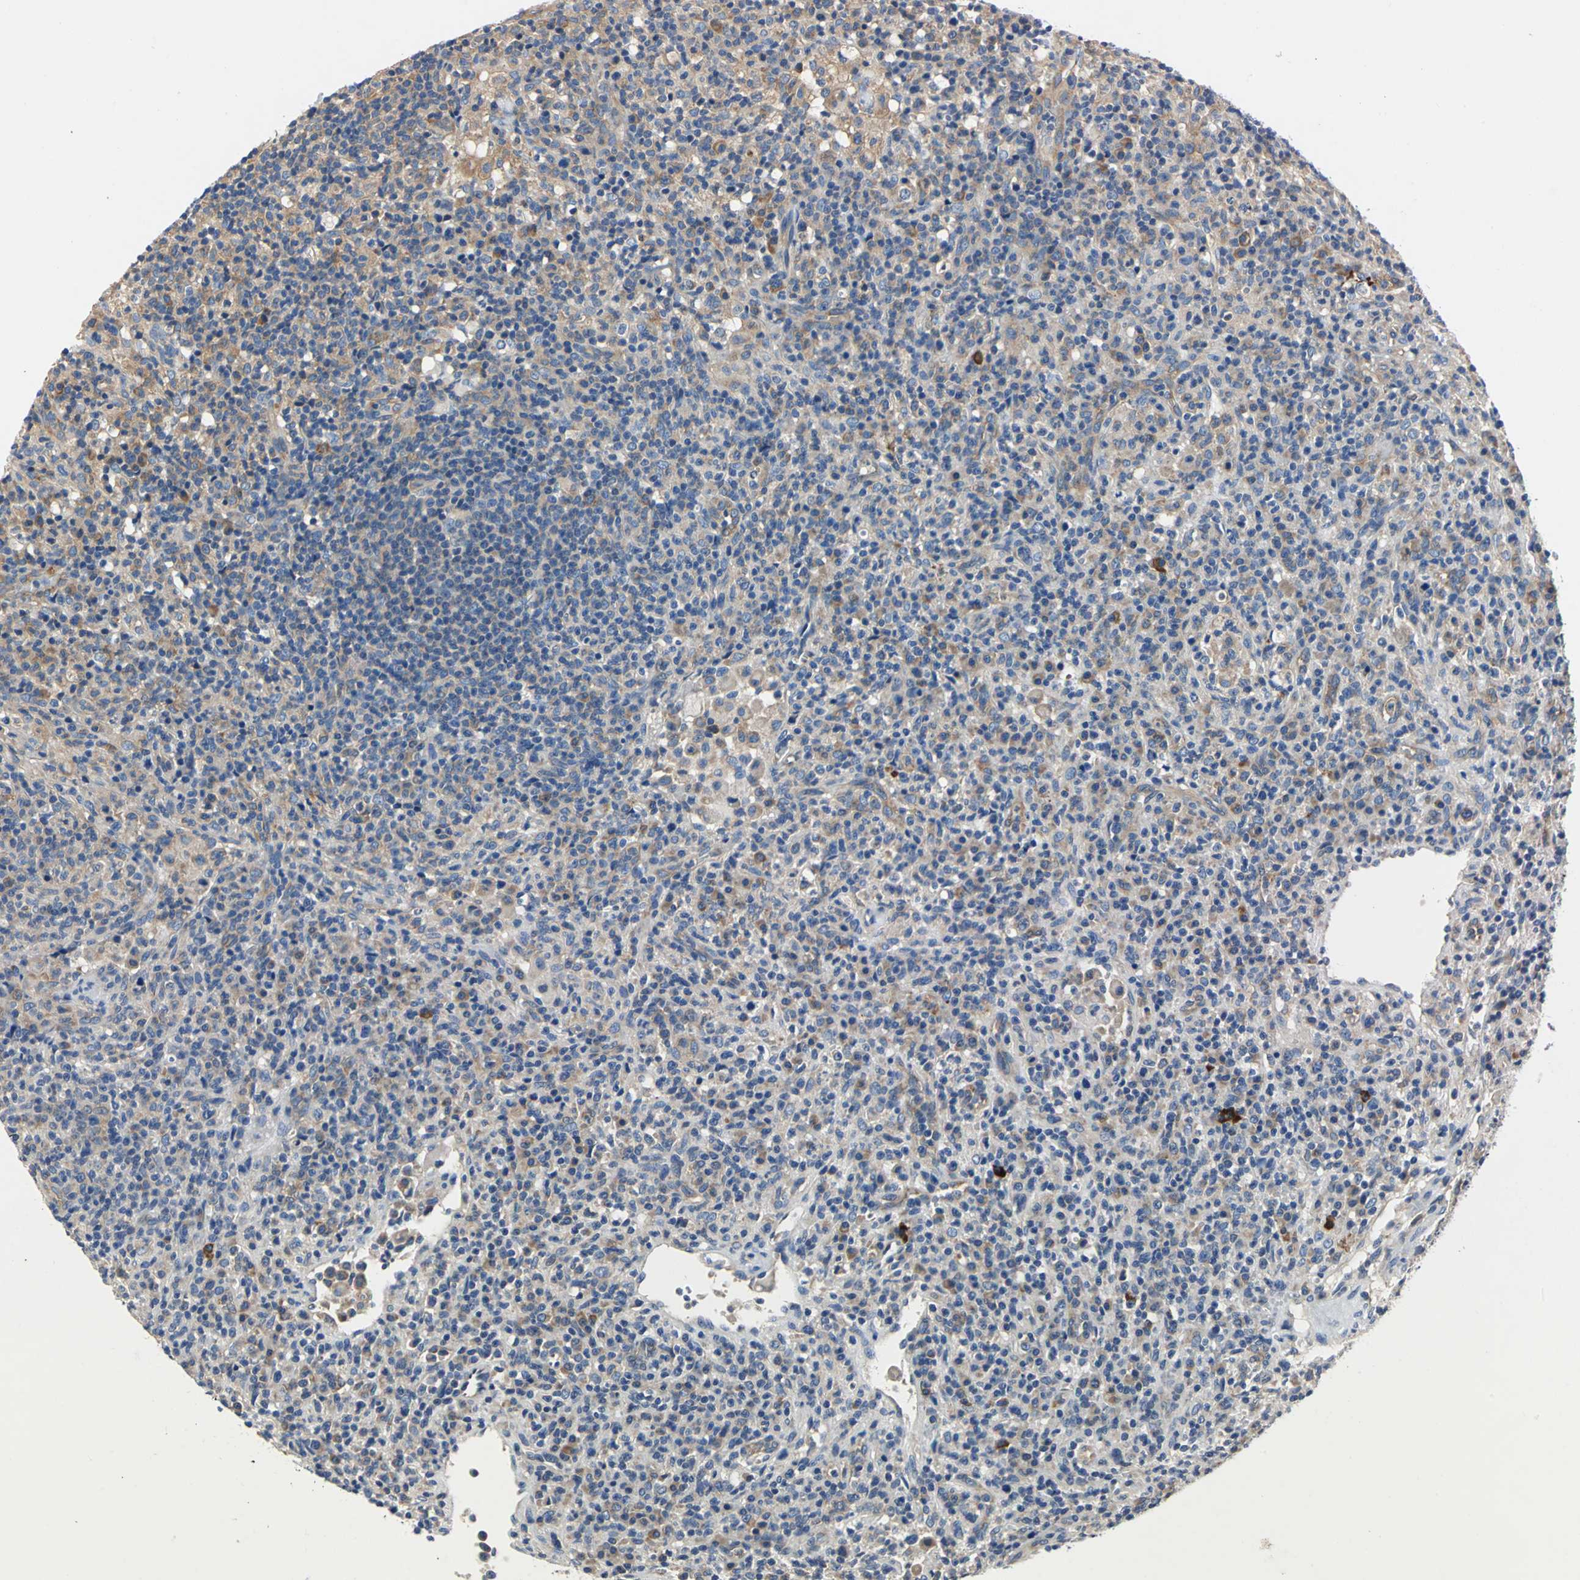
{"staining": {"intensity": "moderate", "quantity": "25%-75%", "location": "cytoplasmic/membranous"}, "tissue": "lymphoma", "cell_type": "Tumor cells", "image_type": "cancer", "snomed": [{"axis": "morphology", "description": "Hodgkin's disease, NOS"}, {"axis": "topography", "description": "Lymph node"}], "caption": "Moderate cytoplasmic/membranous protein positivity is appreciated in about 25%-75% of tumor cells in lymphoma.", "gene": "TRIM25", "patient": {"sex": "male", "age": 65}}